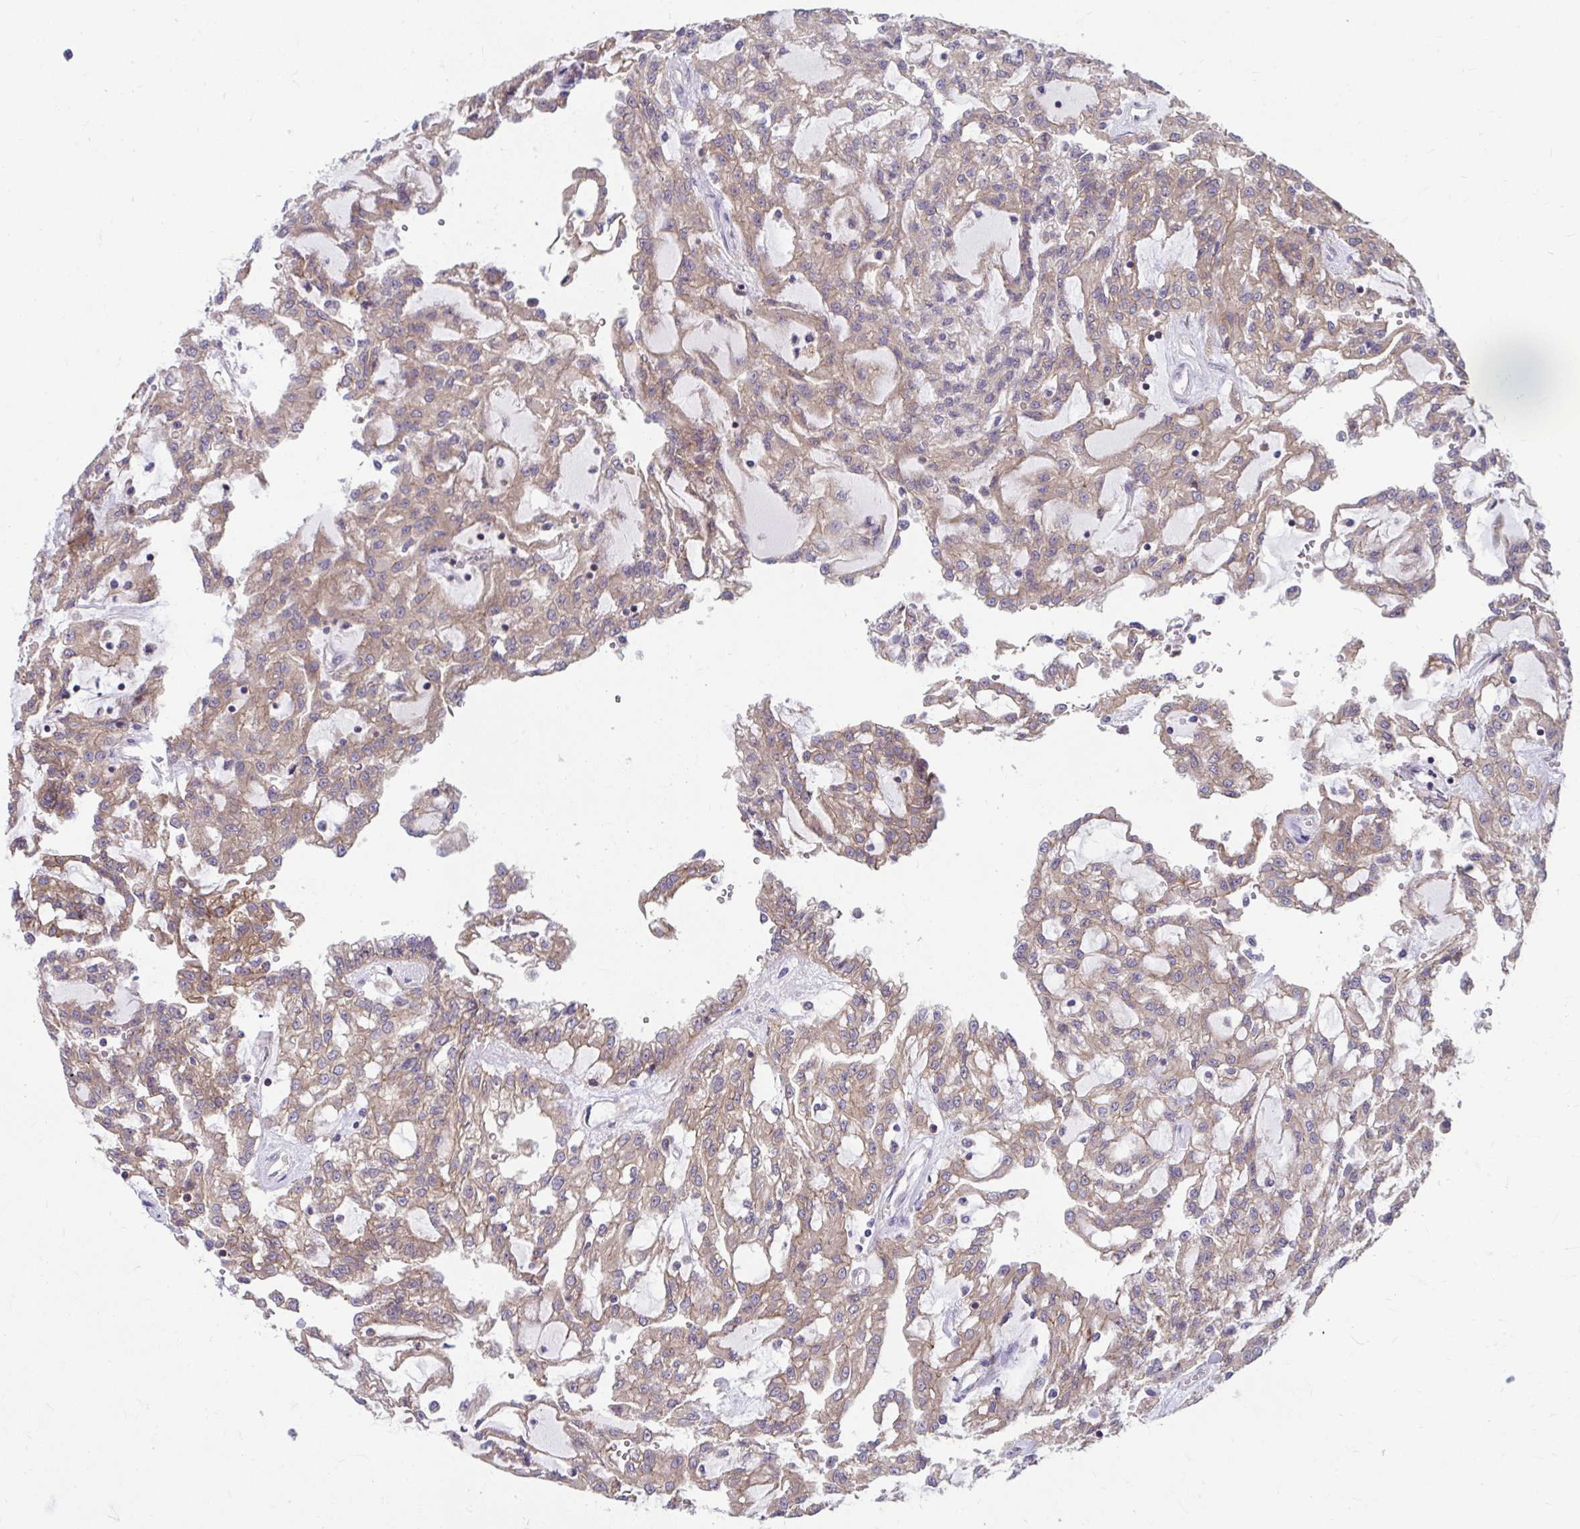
{"staining": {"intensity": "weak", "quantity": ">75%", "location": "cytoplasmic/membranous"}, "tissue": "renal cancer", "cell_type": "Tumor cells", "image_type": "cancer", "snomed": [{"axis": "morphology", "description": "Adenocarcinoma, NOS"}, {"axis": "topography", "description": "Kidney"}], "caption": "Renal cancer (adenocarcinoma) stained with immunohistochemistry reveals weak cytoplasmic/membranous staining in about >75% of tumor cells.", "gene": "PCDHB7", "patient": {"sex": "male", "age": 63}}